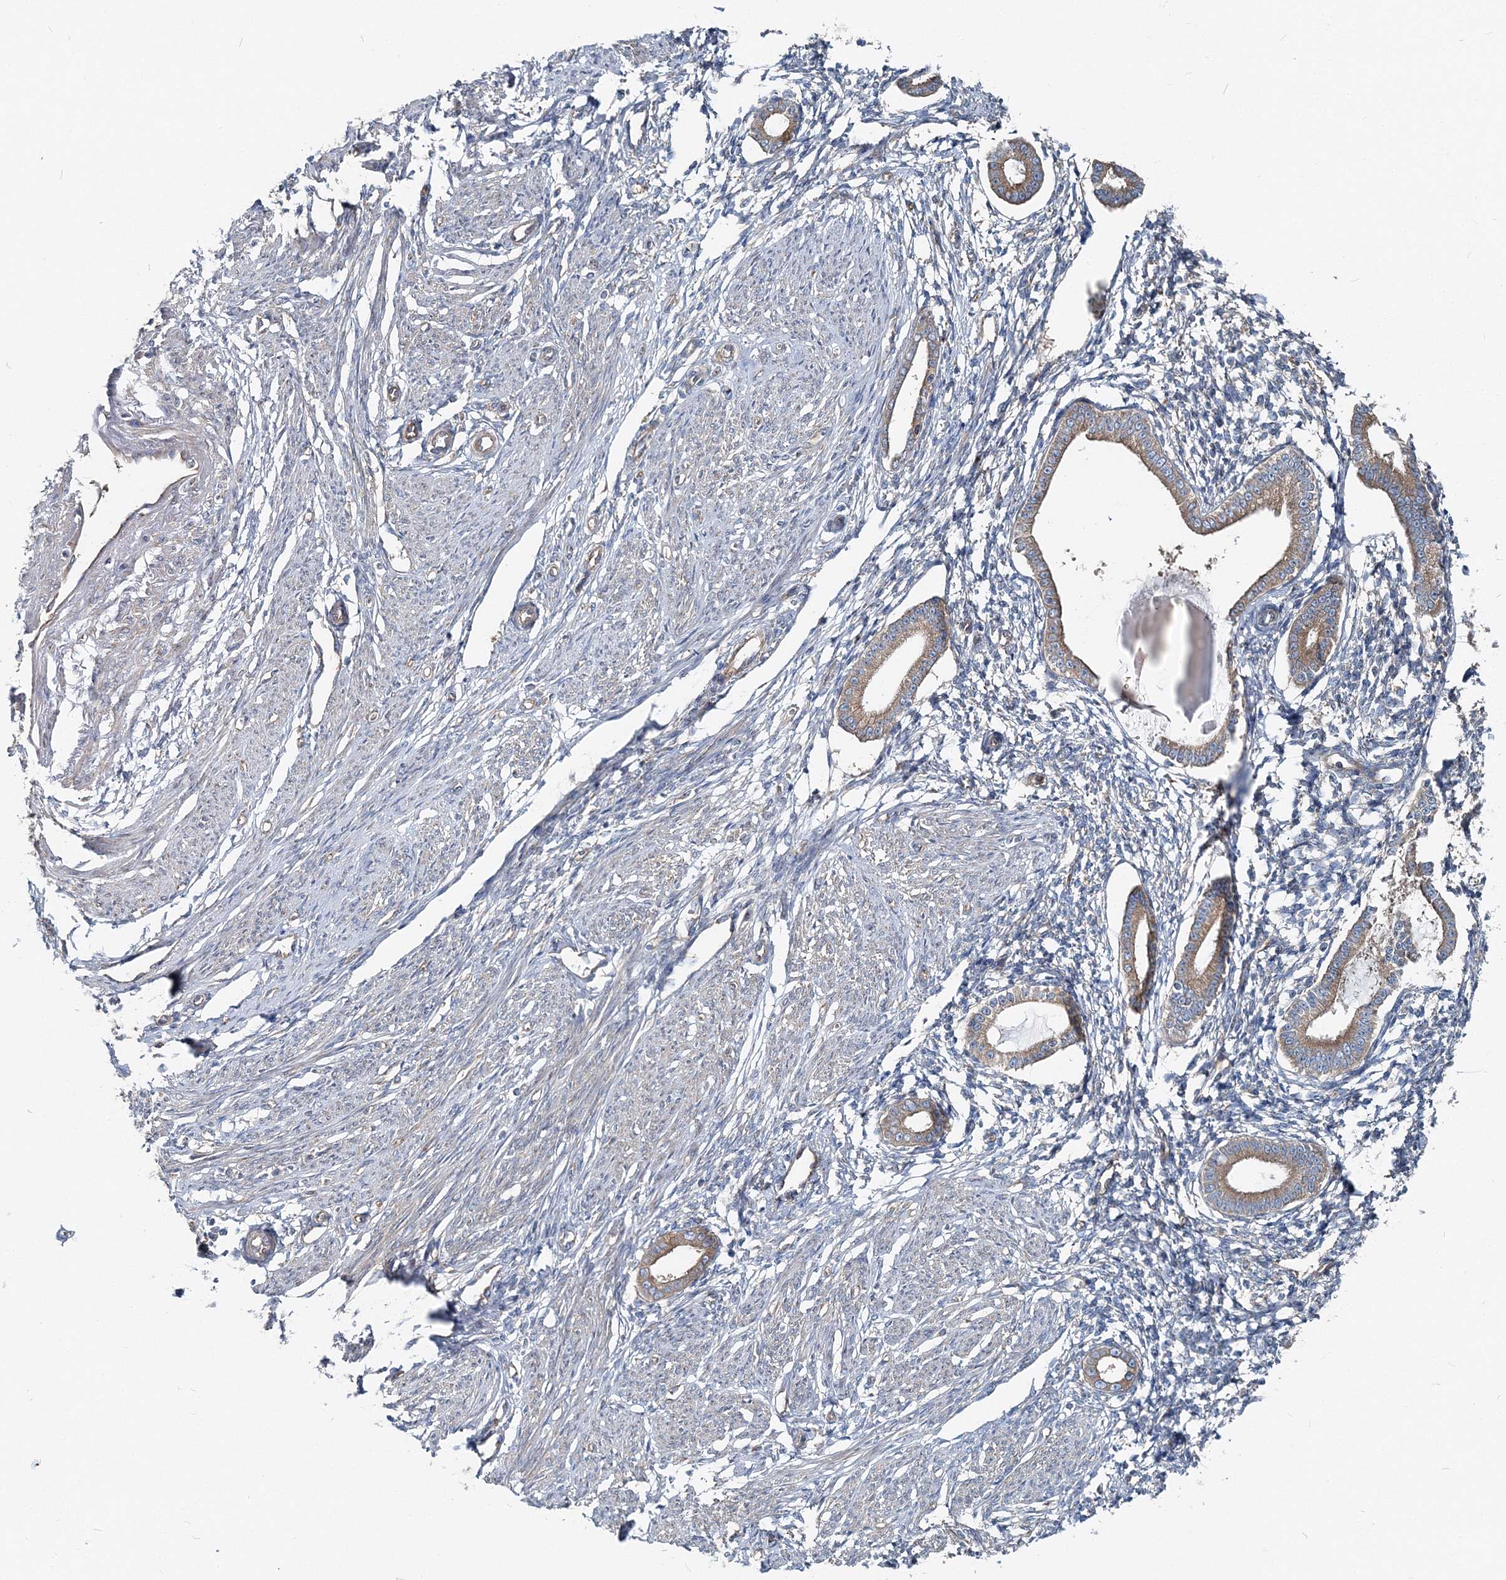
{"staining": {"intensity": "negative", "quantity": "none", "location": "none"}, "tissue": "endometrium", "cell_type": "Cells in endometrial stroma", "image_type": "normal", "snomed": [{"axis": "morphology", "description": "Normal tissue, NOS"}, {"axis": "topography", "description": "Endometrium"}], "caption": "Micrograph shows no protein staining in cells in endometrial stroma of unremarkable endometrium.", "gene": "MPHOSPH9", "patient": {"sex": "female", "age": 56}}